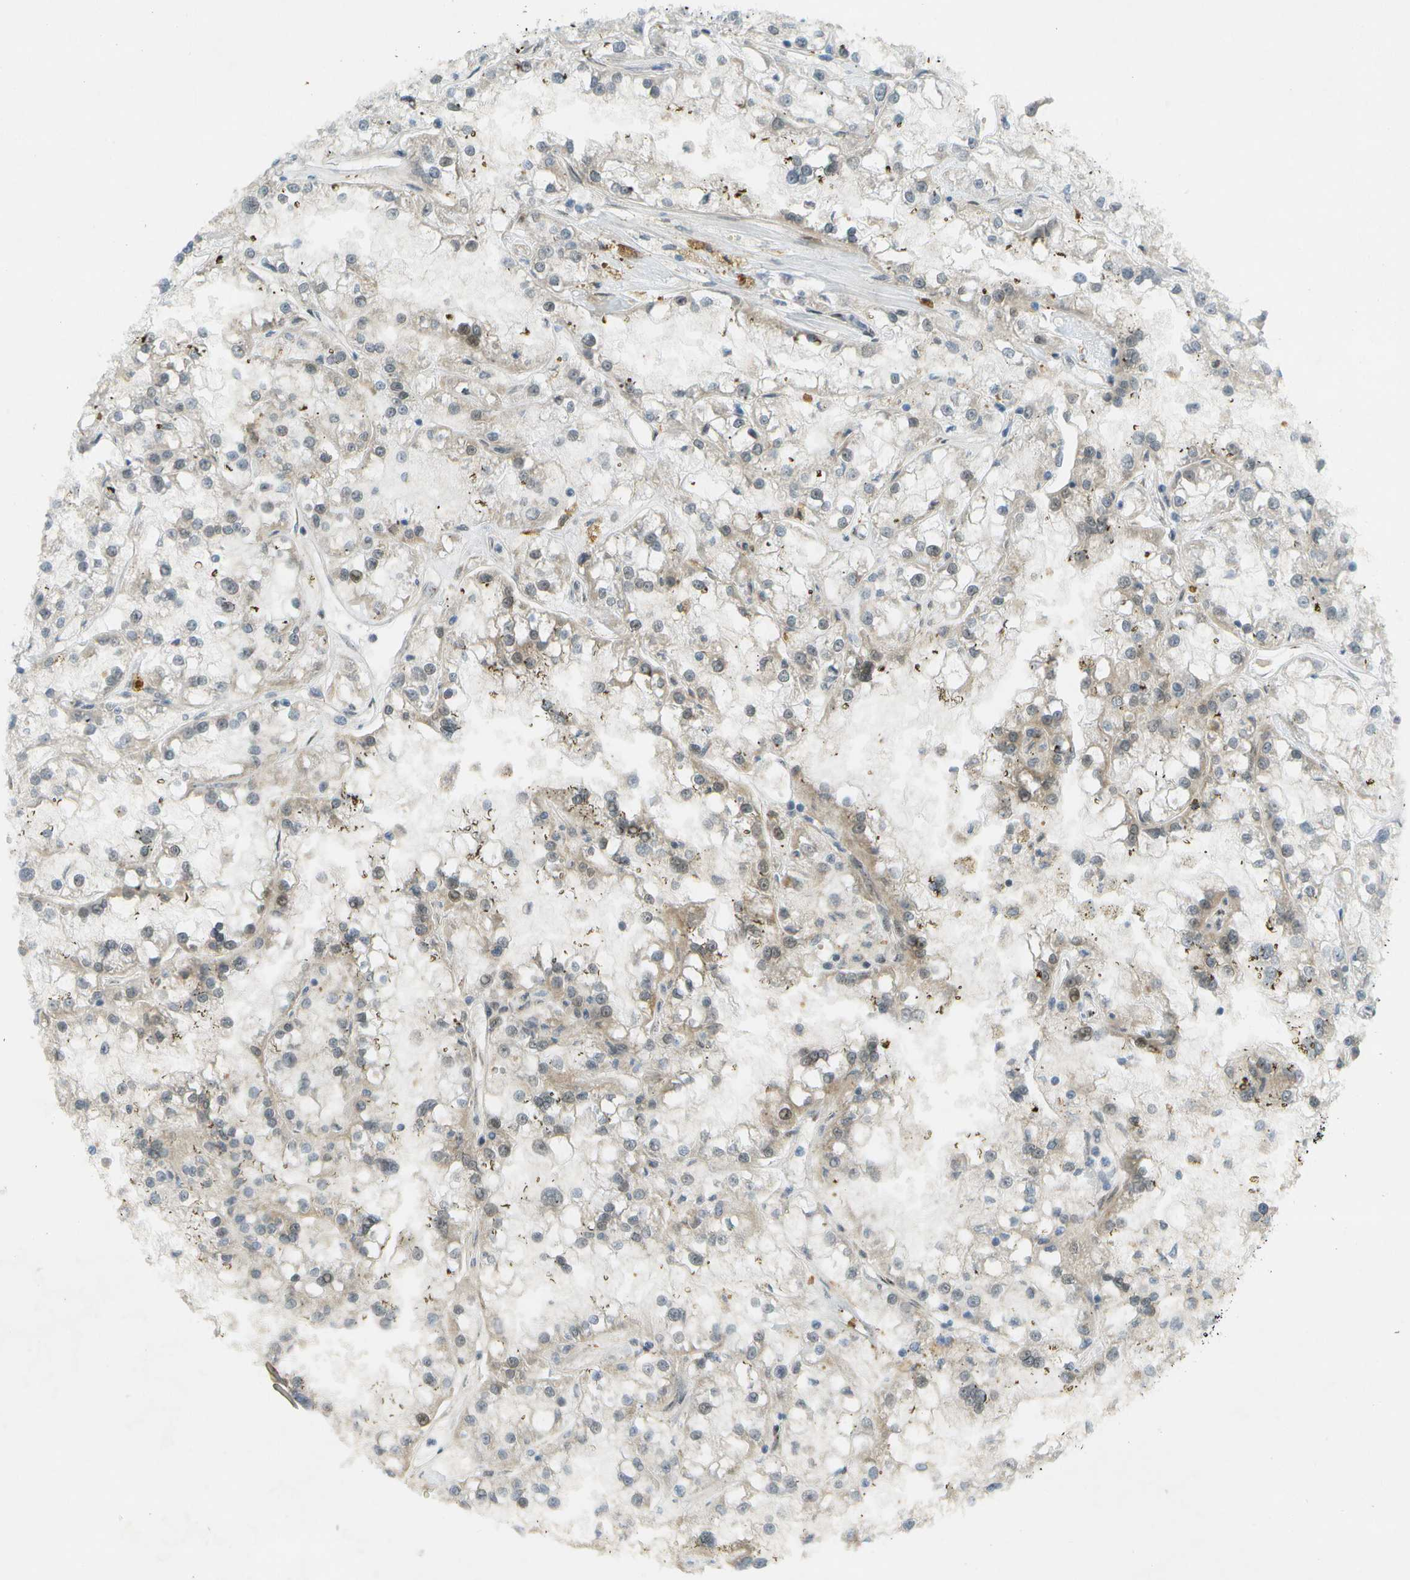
{"staining": {"intensity": "weak", "quantity": "<25%", "location": "nuclear"}, "tissue": "renal cancer", "cell_type": "Tumor cells", "image_type": "cancer", "snomed": [{"axis": "morphology", "description": "Adenocarcinoma, NOS"}, {"axis": "topography", "description": "Kidney"}], "caption": "Tumor cells show no significant protein positivity in renal adenocarcinoma.", "gene": "CACNB4", "patient": {"sex": "female", "age": 52}}